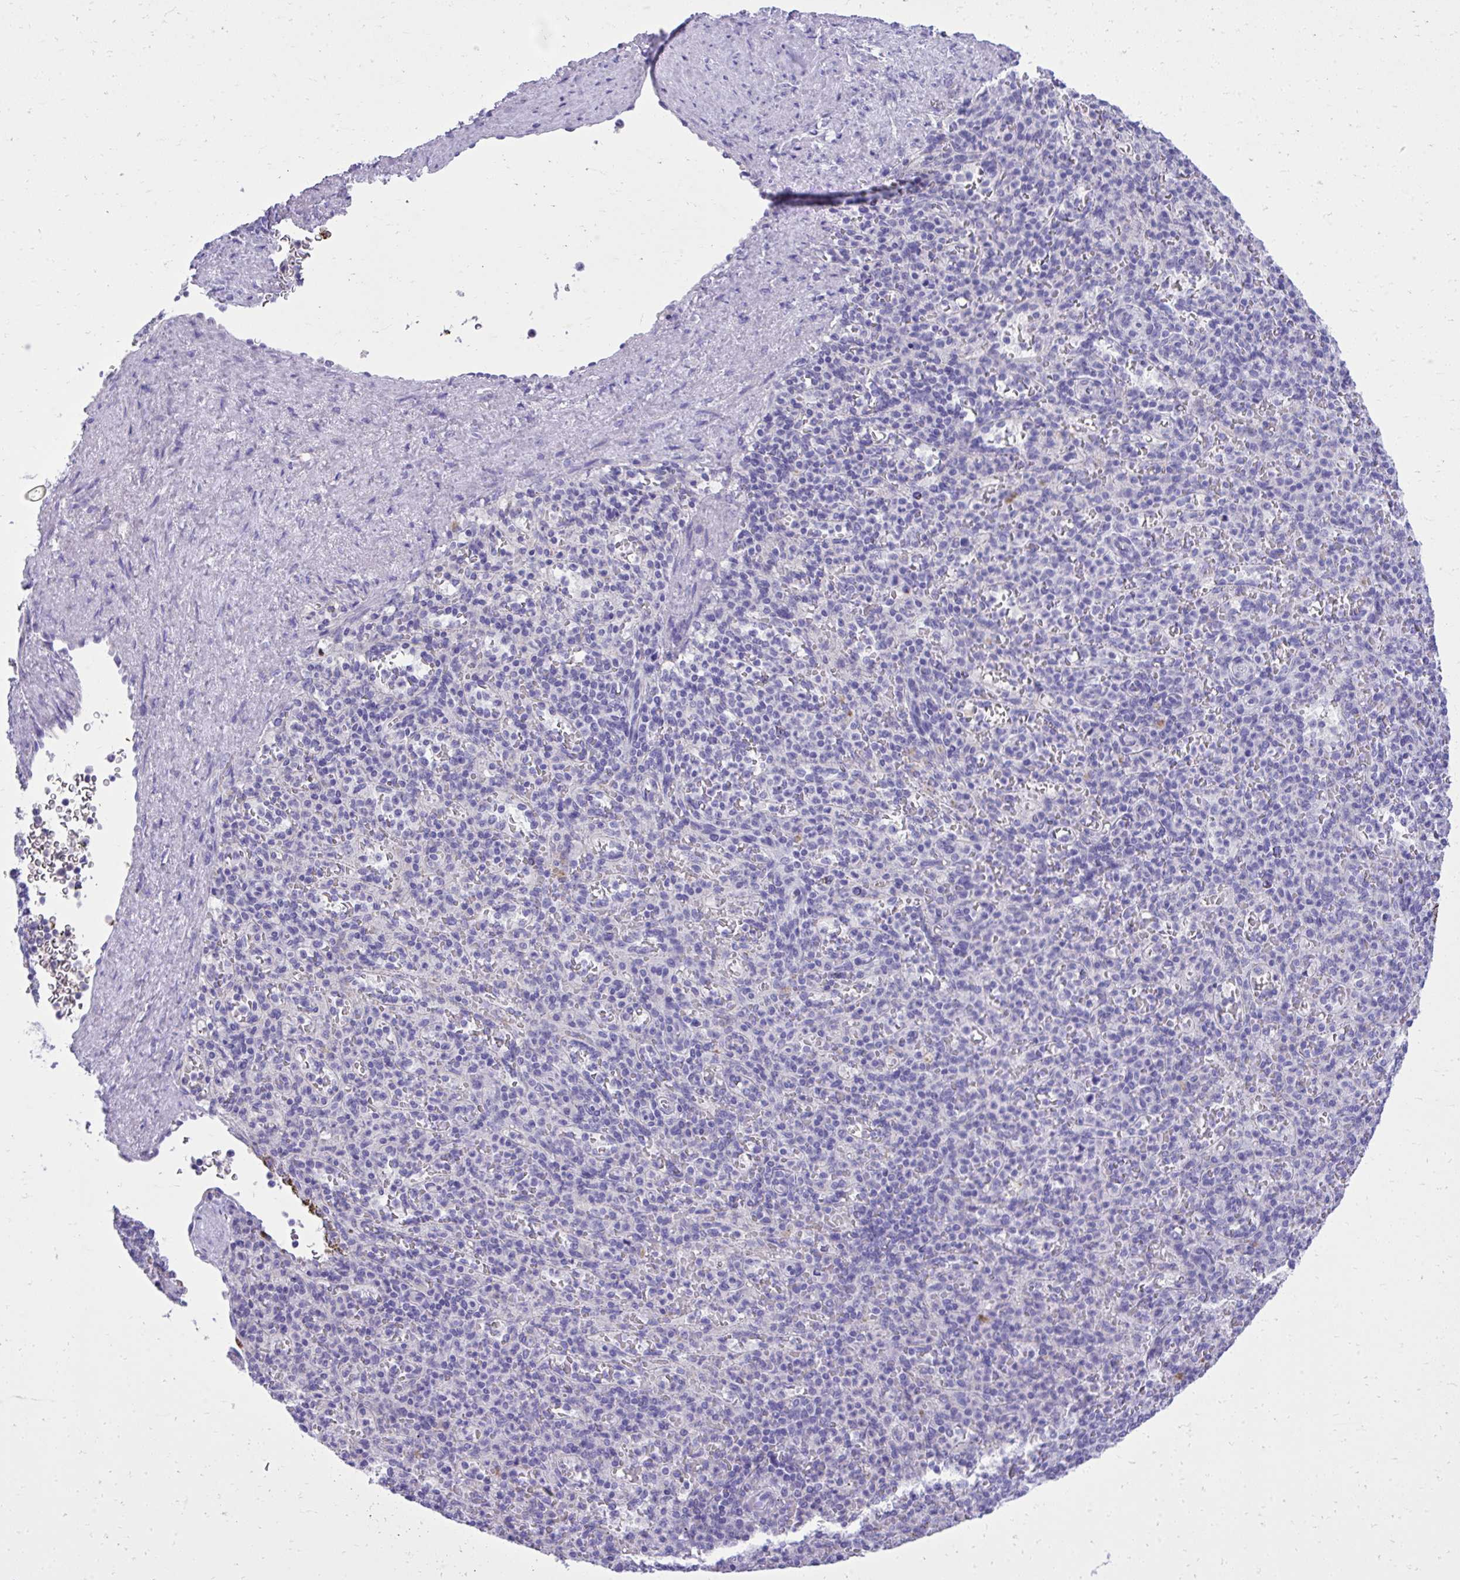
{"staining": {"intensity": "negative", "quantity": "none", "location": "none"}, "tissue": "spleen", "cell_type": "Cells in red pulp", "image_type": "normal", "snomed": [{"axis": "morphology", "description": "Normal tissue, NOS"}, {"axis": "topography", "description": "Spleen"}], "caption": "Spleen stained for a protein using IHC exhibits no positivity cells in red pulp.", "gene": "ST6GALNAC3", "patient": {"sex": "female", "age": 74}}